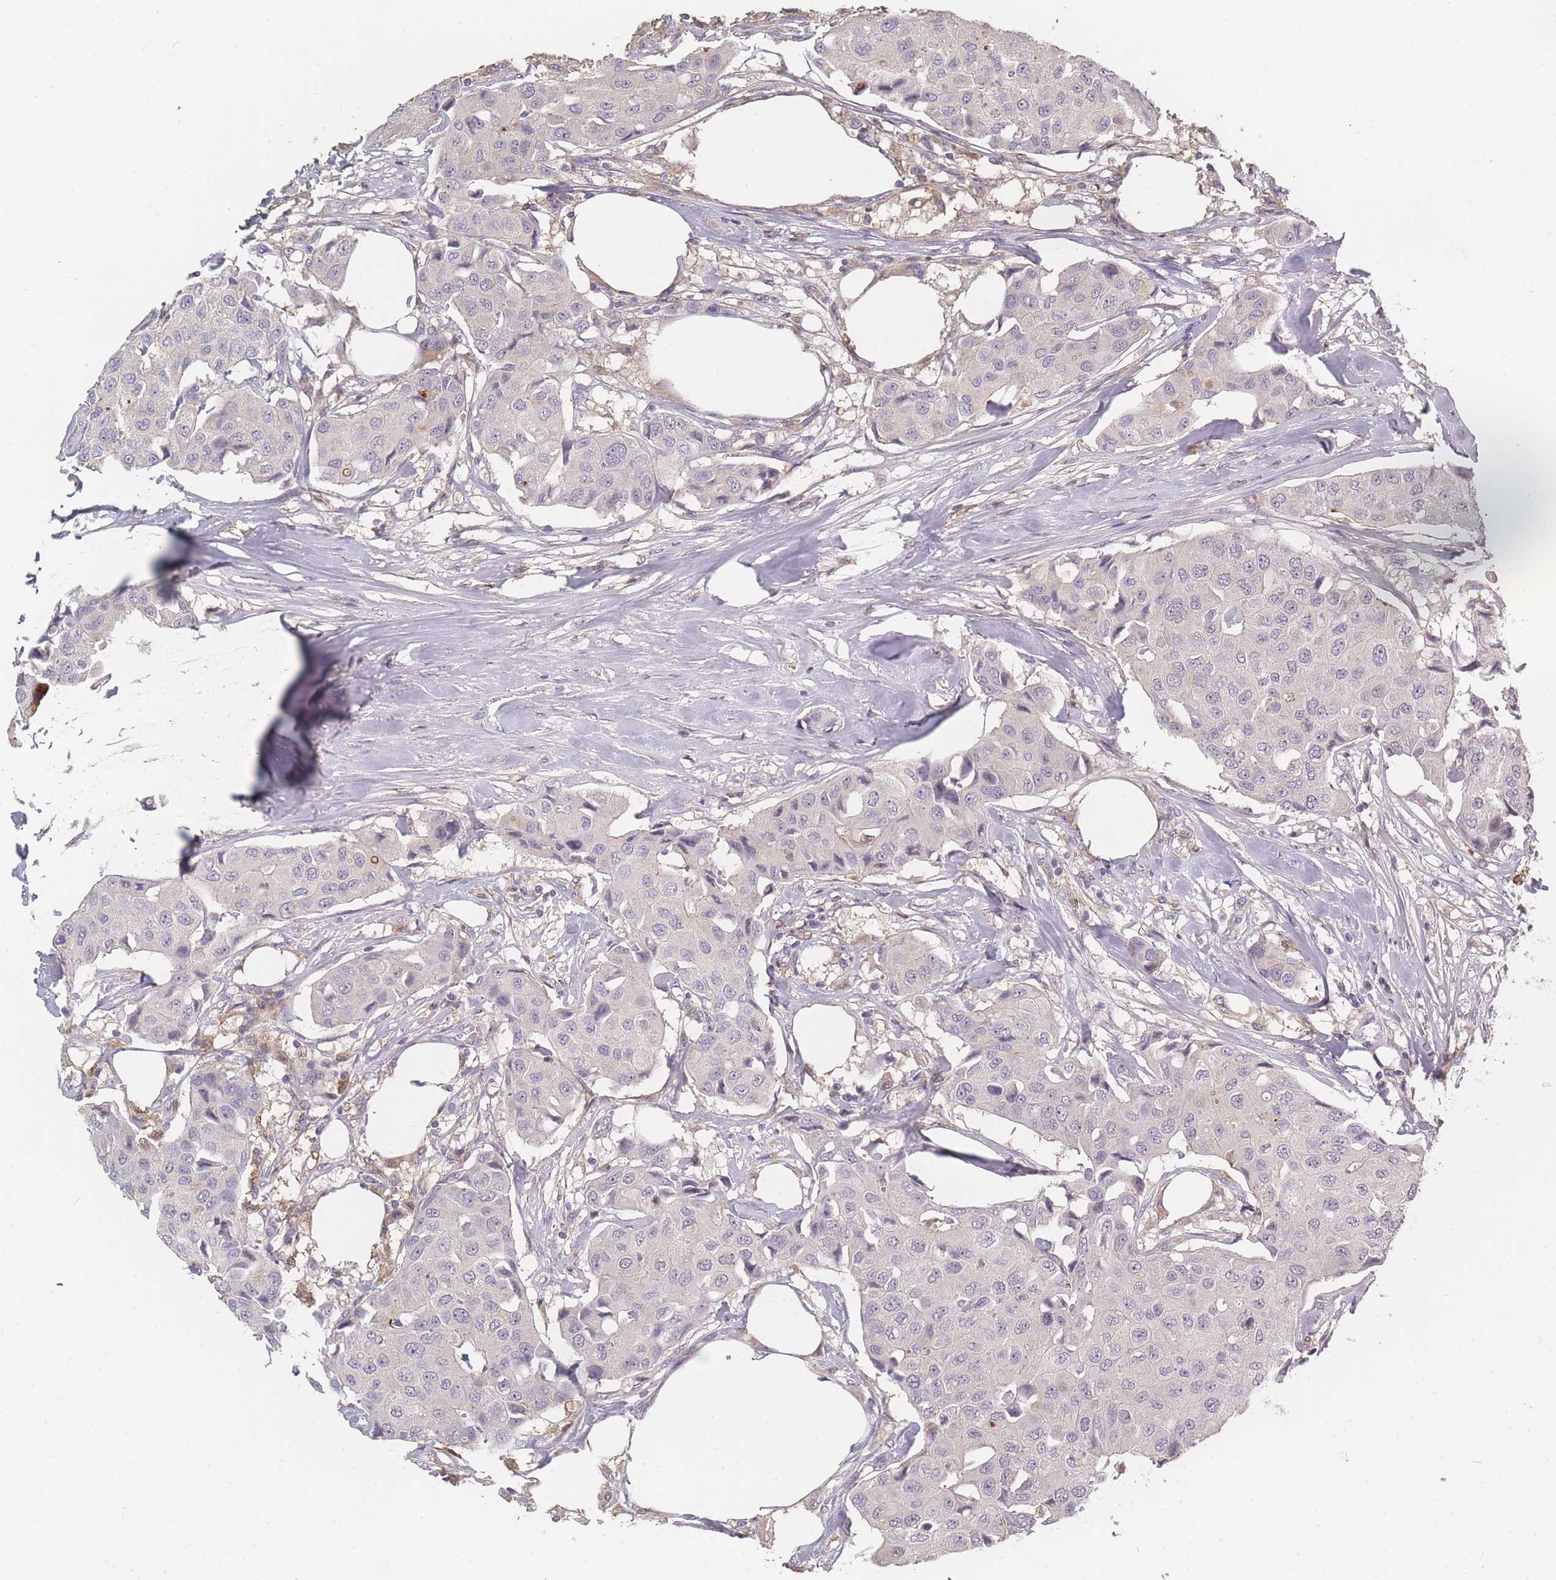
{"staining": {"intensity": "negative", "quantity": "none", "location": "none"}, "tissue": "breast cancer", "cell_type": "Tumor cells", "image_type": "cancer", "snomed": [{"axis": "morphology", "description": "Duct carcinoma"}, {"axis": "topography", "description": "Breast"}], "caption": "DAB immunohistochemical staining of breast cancer (invasive ductal carcinoma) displays no significant expression in tumor cells.", "gene": "BST1", "patient": {"sex": "female", "age": 80}}